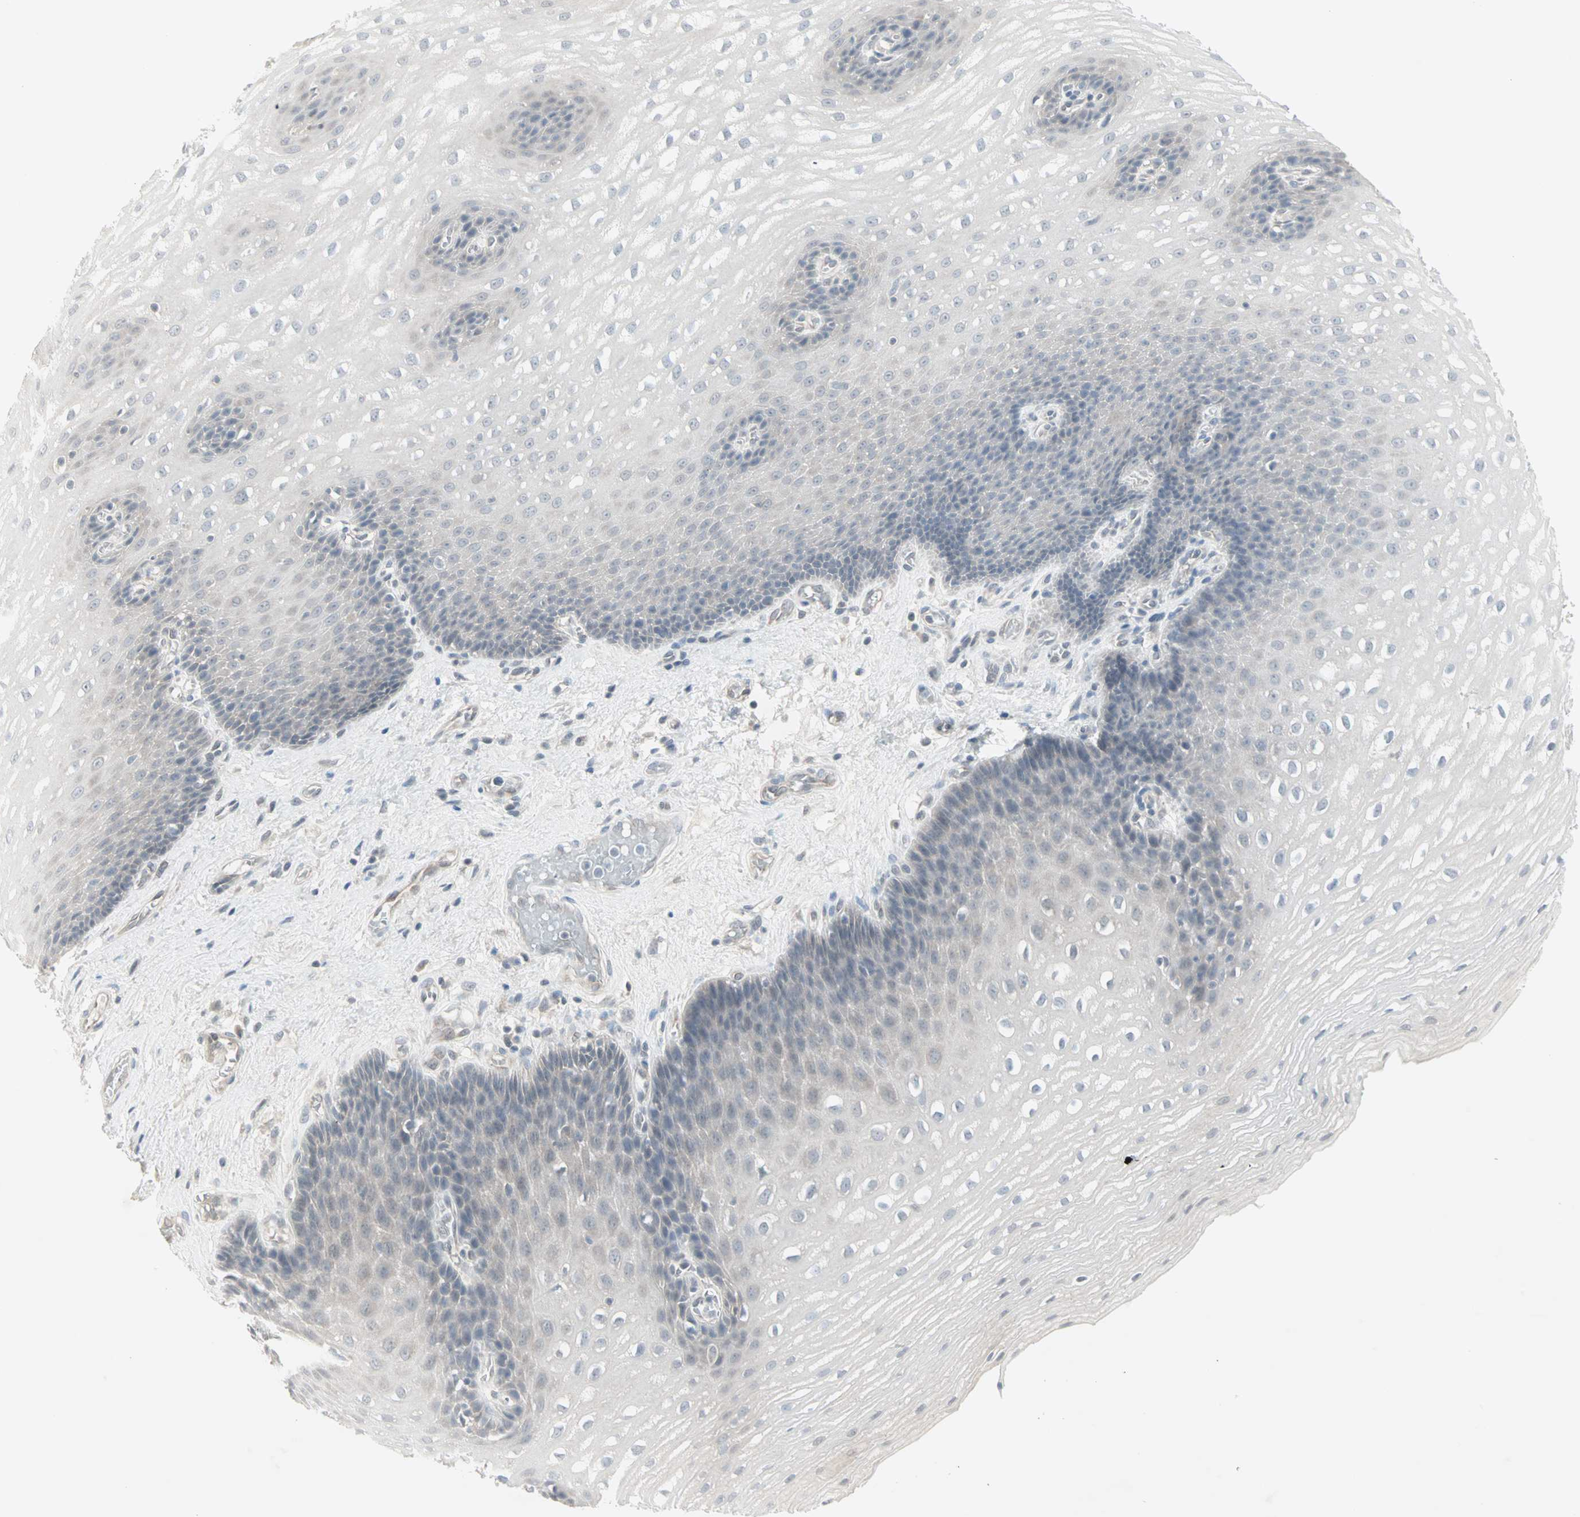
{"staining": {"intensity": "negative", "quantity": "none", "location": "none"}, "tissue": "esophagus", "cell_type": "Squamous epithelial cells", "image_type": "normal", "snomed": [{"axis": "morphology", "description": "Normal tissue, NOS"}, {"axis": "topography", "description": "Esophagus"}], "caption": "Squamous epithelial cells are negative for brown protein staining in benign esophagus. The staining was performed using DAB (3,3'-diaminobenzidine) to visualize the protein expression in brown, while the nuclei were stained in blue with hematoxylin (Magnification: 20x).", "gene": "PTPA", "patient": {"sex": "male", "age": 48}}